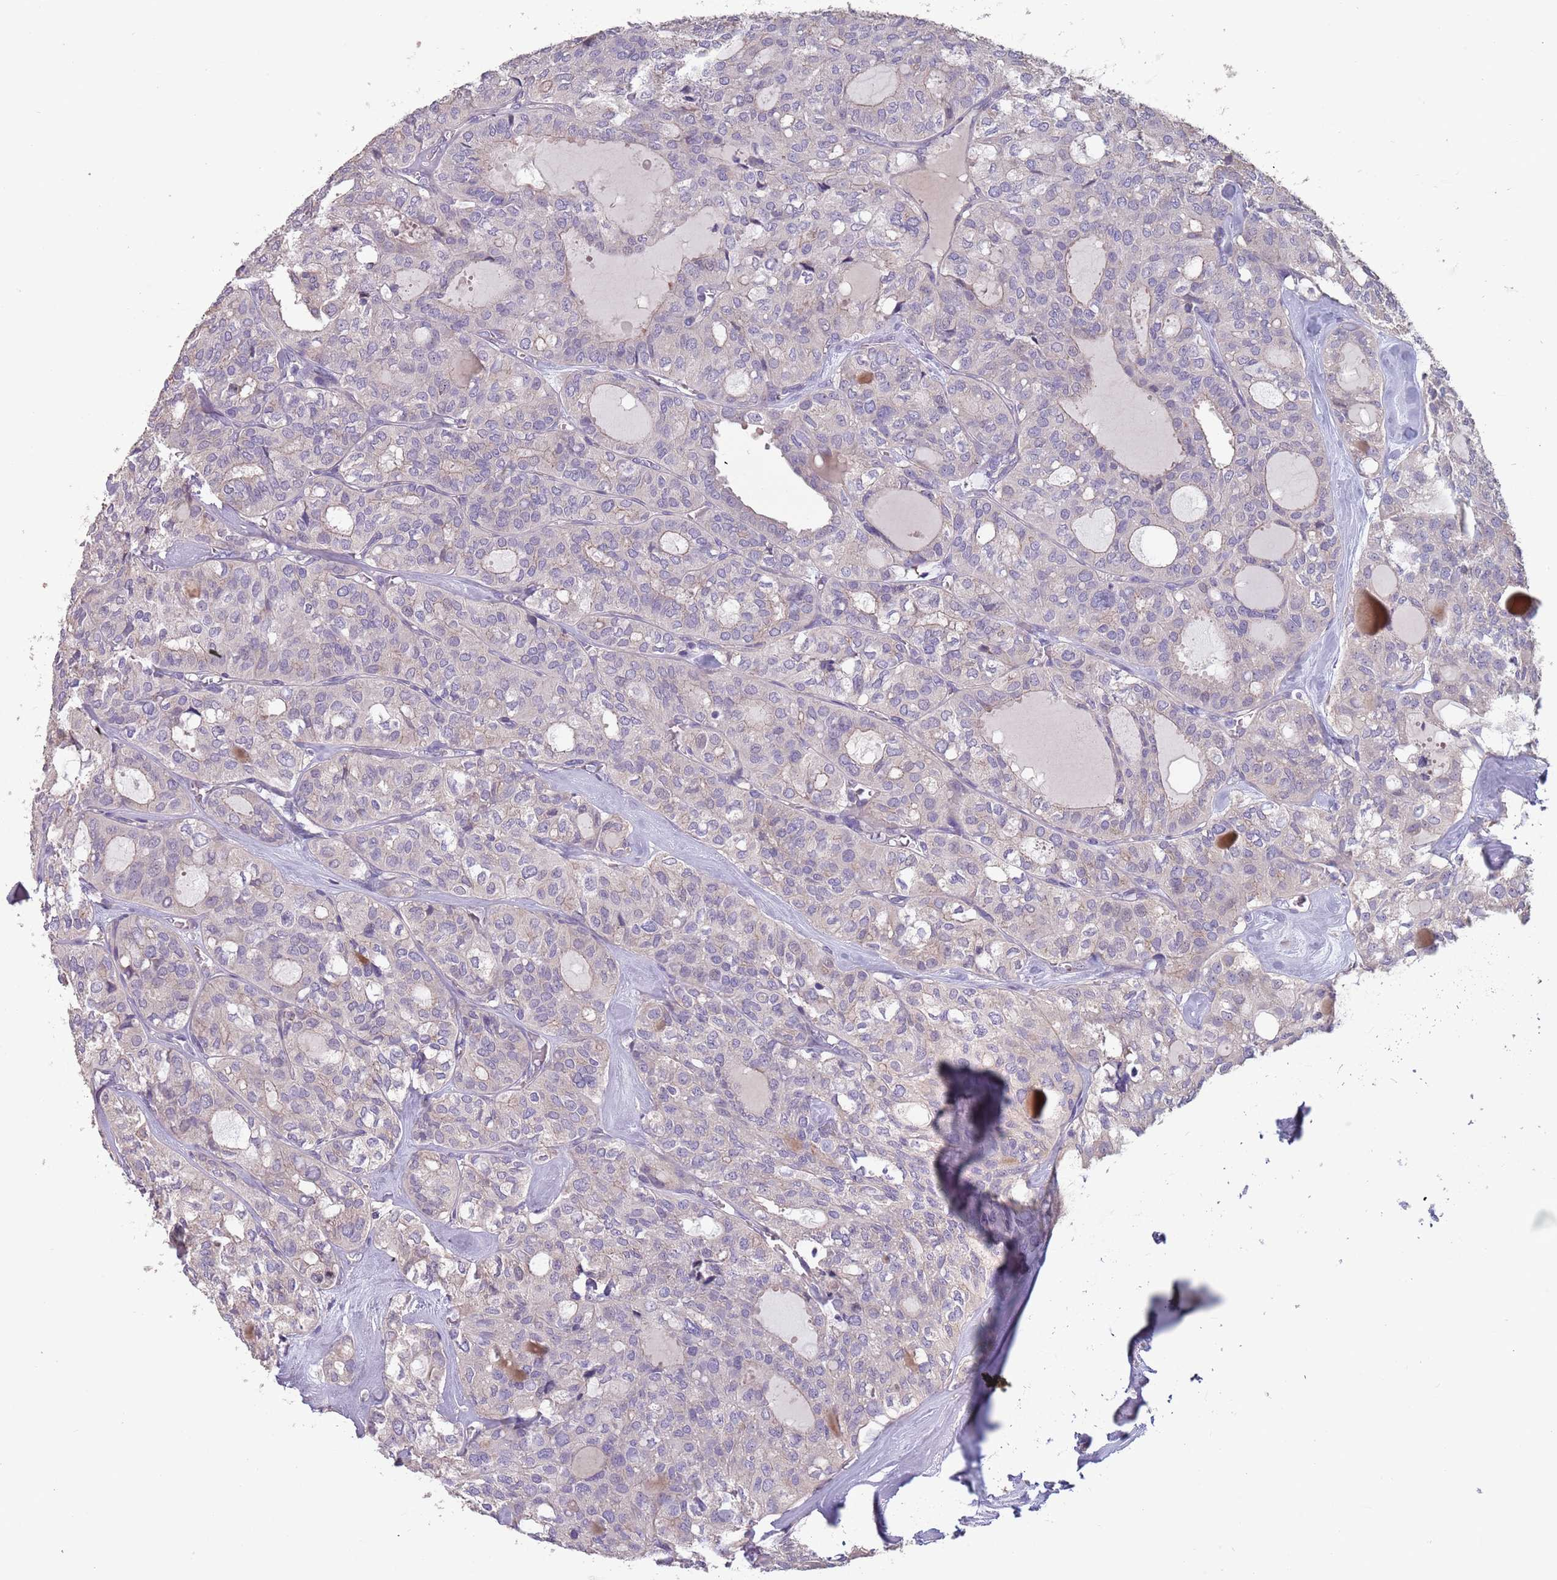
{"staining": {"intensity": "negative", "quantity": "none", "location": "none"}, "tissue": "thyroid cancer", "cell_type": "Tumor cells", "image_type": "cancer", "snomed": [{"axis": "morphology", "description": "Follicular adenoma carcinoma, NOS"}, {"axis": "topography", "description": "Thyroid gland"}], "caption": "Thyroid cancer was stained to show a protein in brown. There is no significant expression in tumor cells.", "gene": "MBD3L1", "patient": {"sex": "male", "age": 75}}